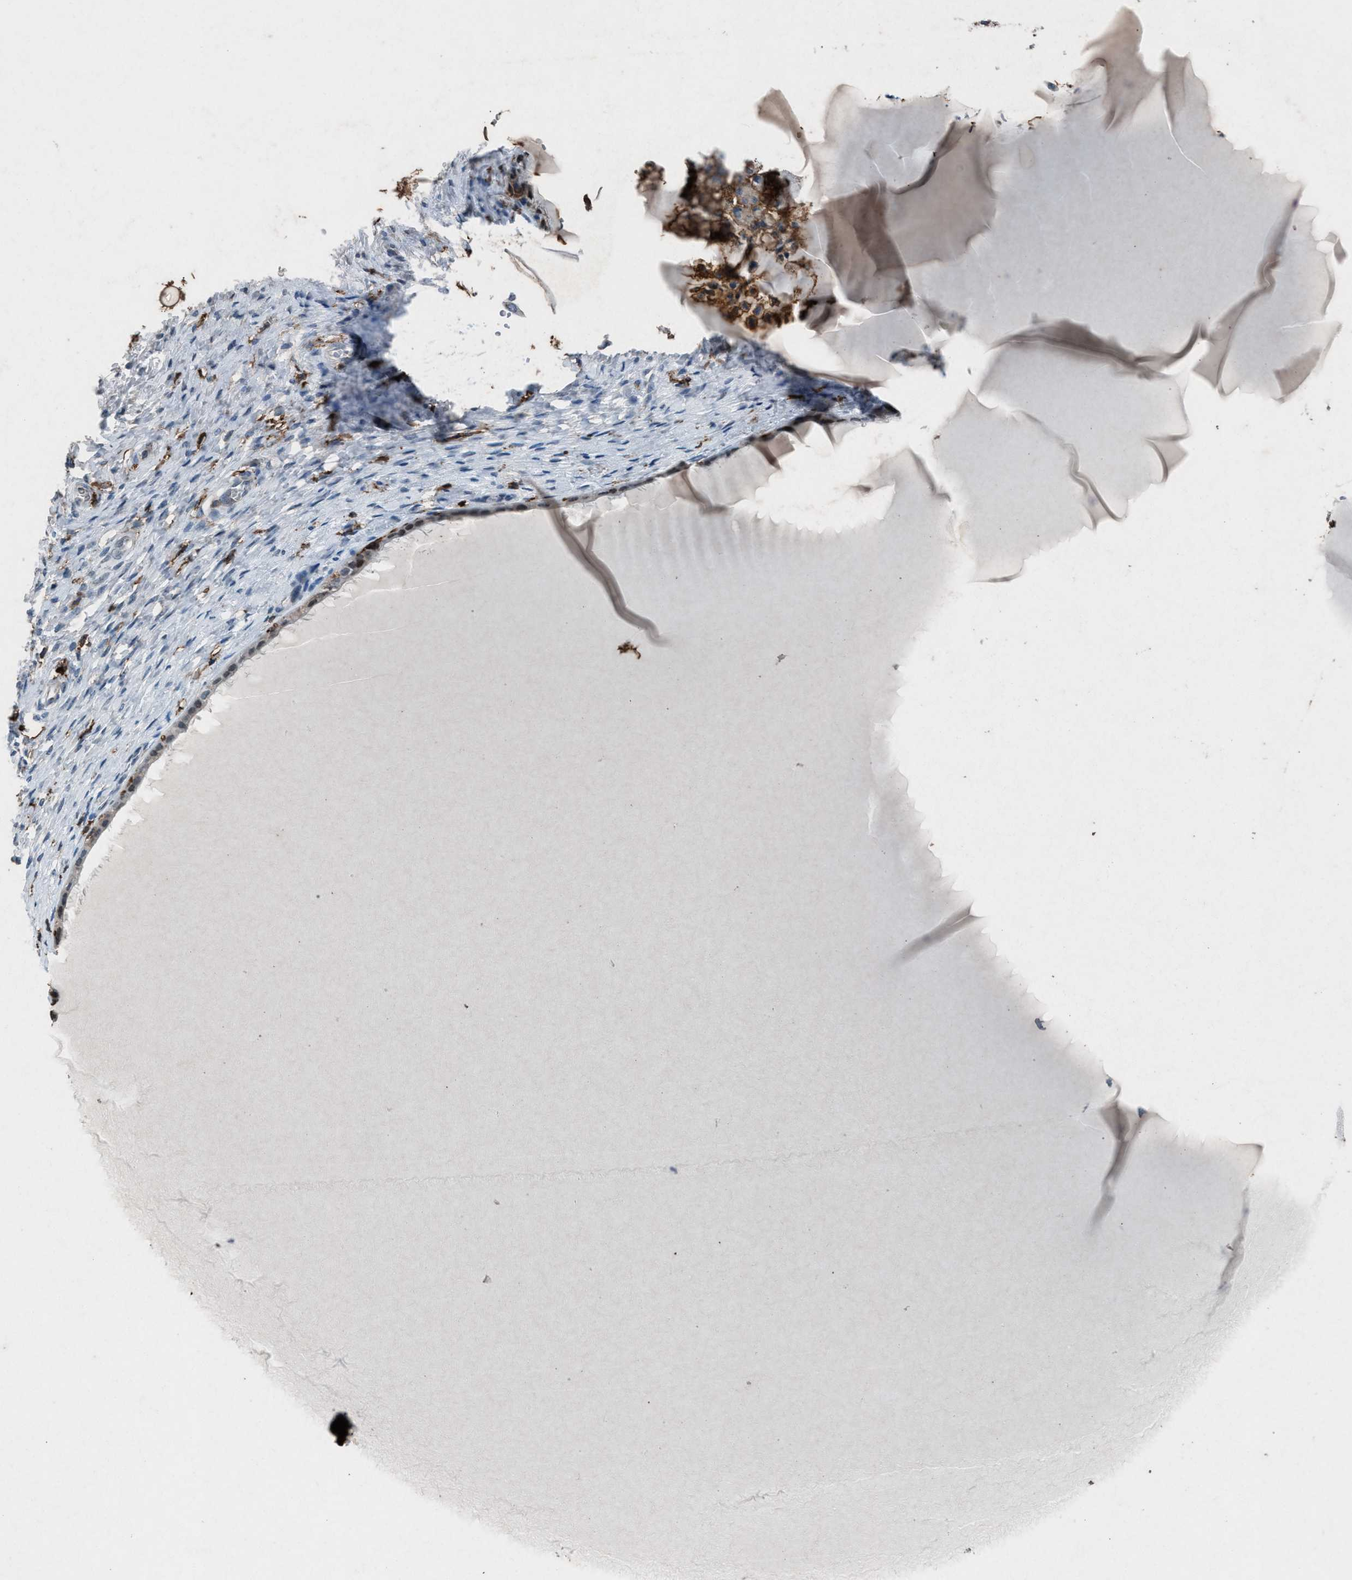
{"staining": {"intensity": "weak", "quantity": ">75%", "location": "nuclear"}, "tissue": "cervix", "cell_type": "Glandular cells", "image_type": "normal", "snomed": [{"axis": "morphology", "description": "Normal tissue, NOS"}, {"axis": "topography", "description": "Cervix"}], "caption": "A histopathology image of cervix stained for a protein shows weak nuclear brown staining in glandular cells.", "gene": "FCER1G", "patient": {"sex": "female", "age": 55}}